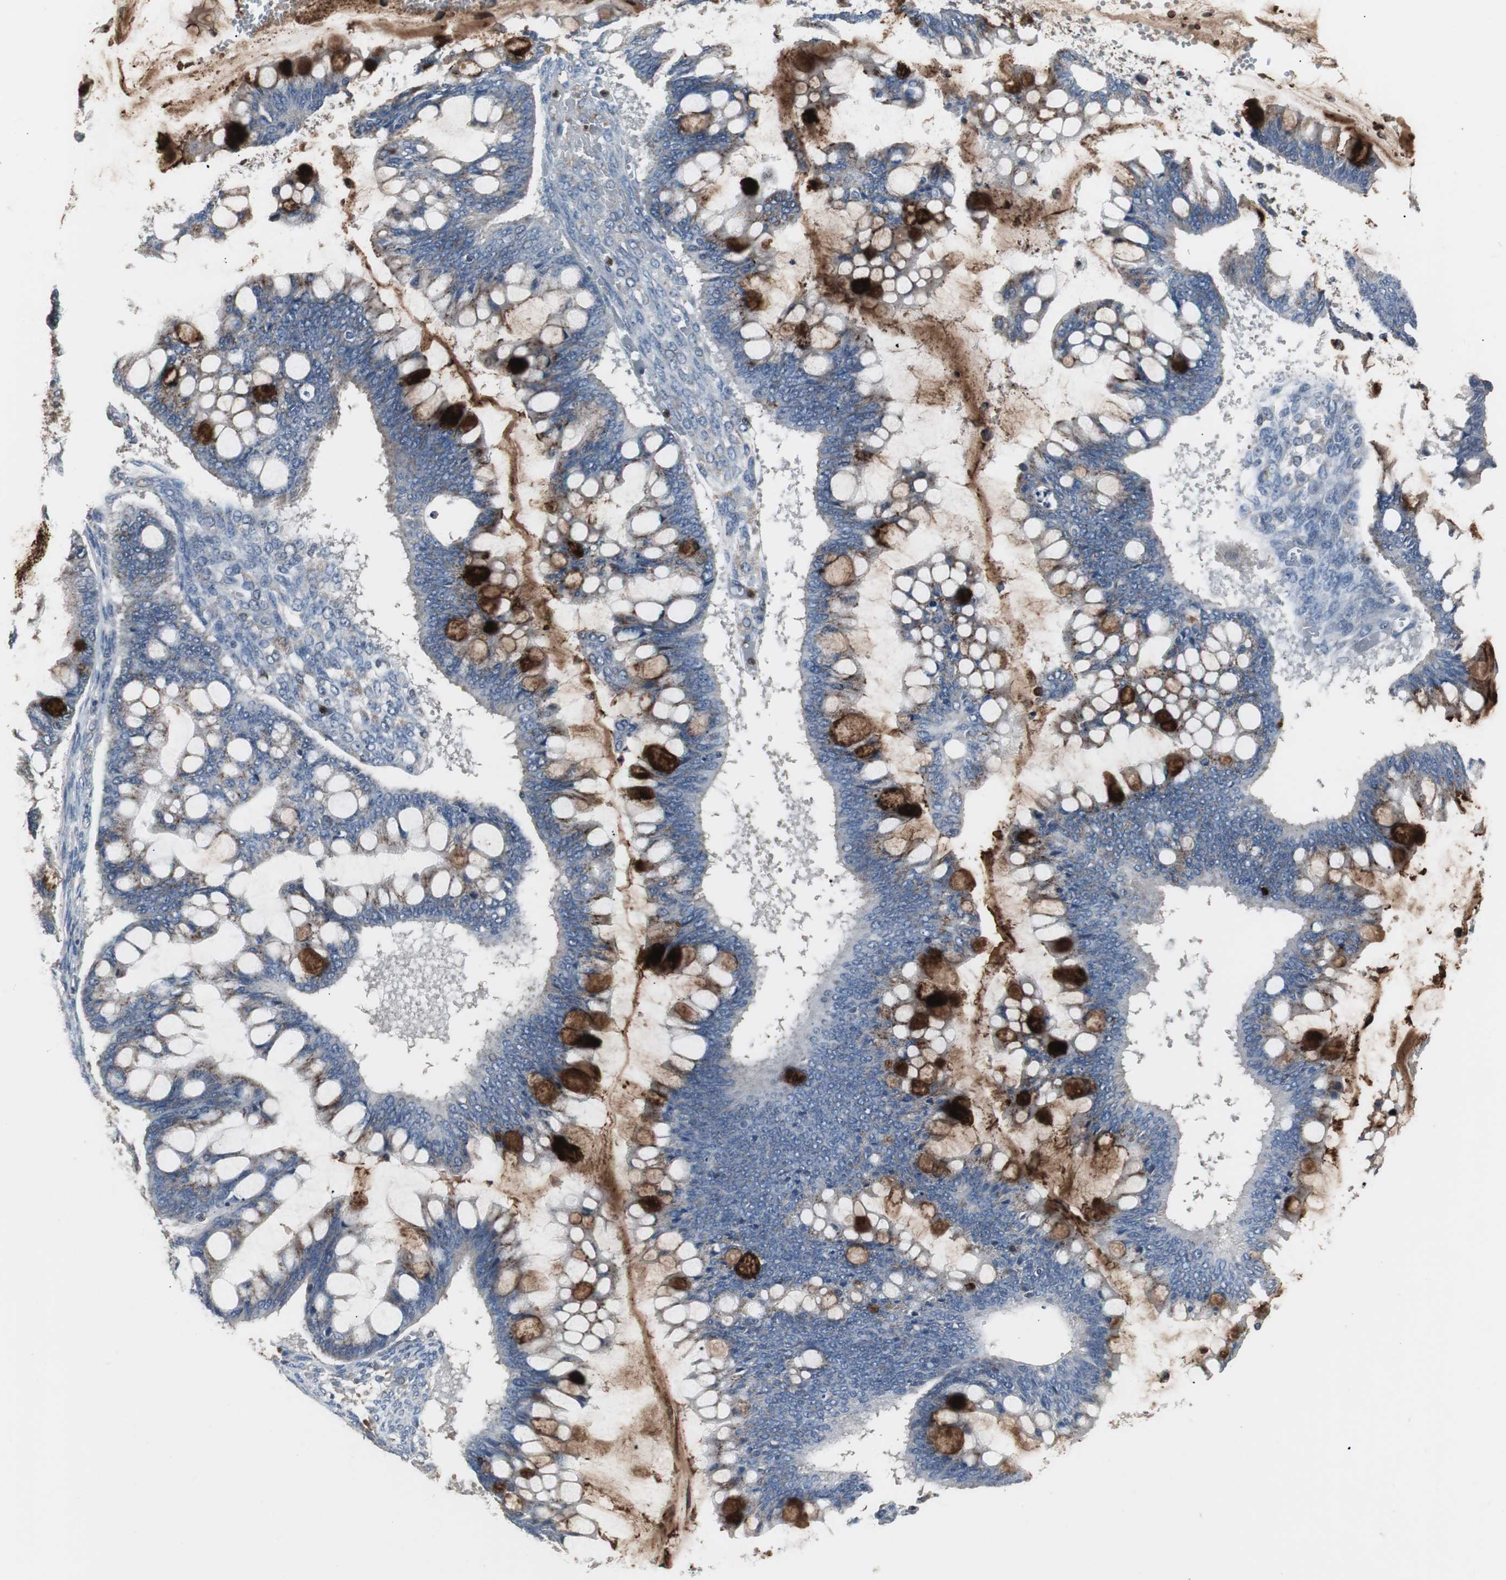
{"staining": {"intensity": "strong", "quantity": "25%-75%", "location": "cytoplasmic/membranous"}, "tissue": "ovarian cancer", "cell_type": "Tumor cells", "image_type": "cancer", "snomed": [{"axis": "morphology", "description": "Cystadenocarcinoma, mucinous, NOS"}, {"axis": "topography", "description": "Ovary"}], "caption": "About 25%-75% of tumor cells in human ovarian mucinous cystadenocarcinoma demonstrate strong cytoplasmic/membranous protein positivity as visualized by brown immunohistochemical staining.", "gene": "NCF2", "patient": {"sex": "female", "age": 73}}